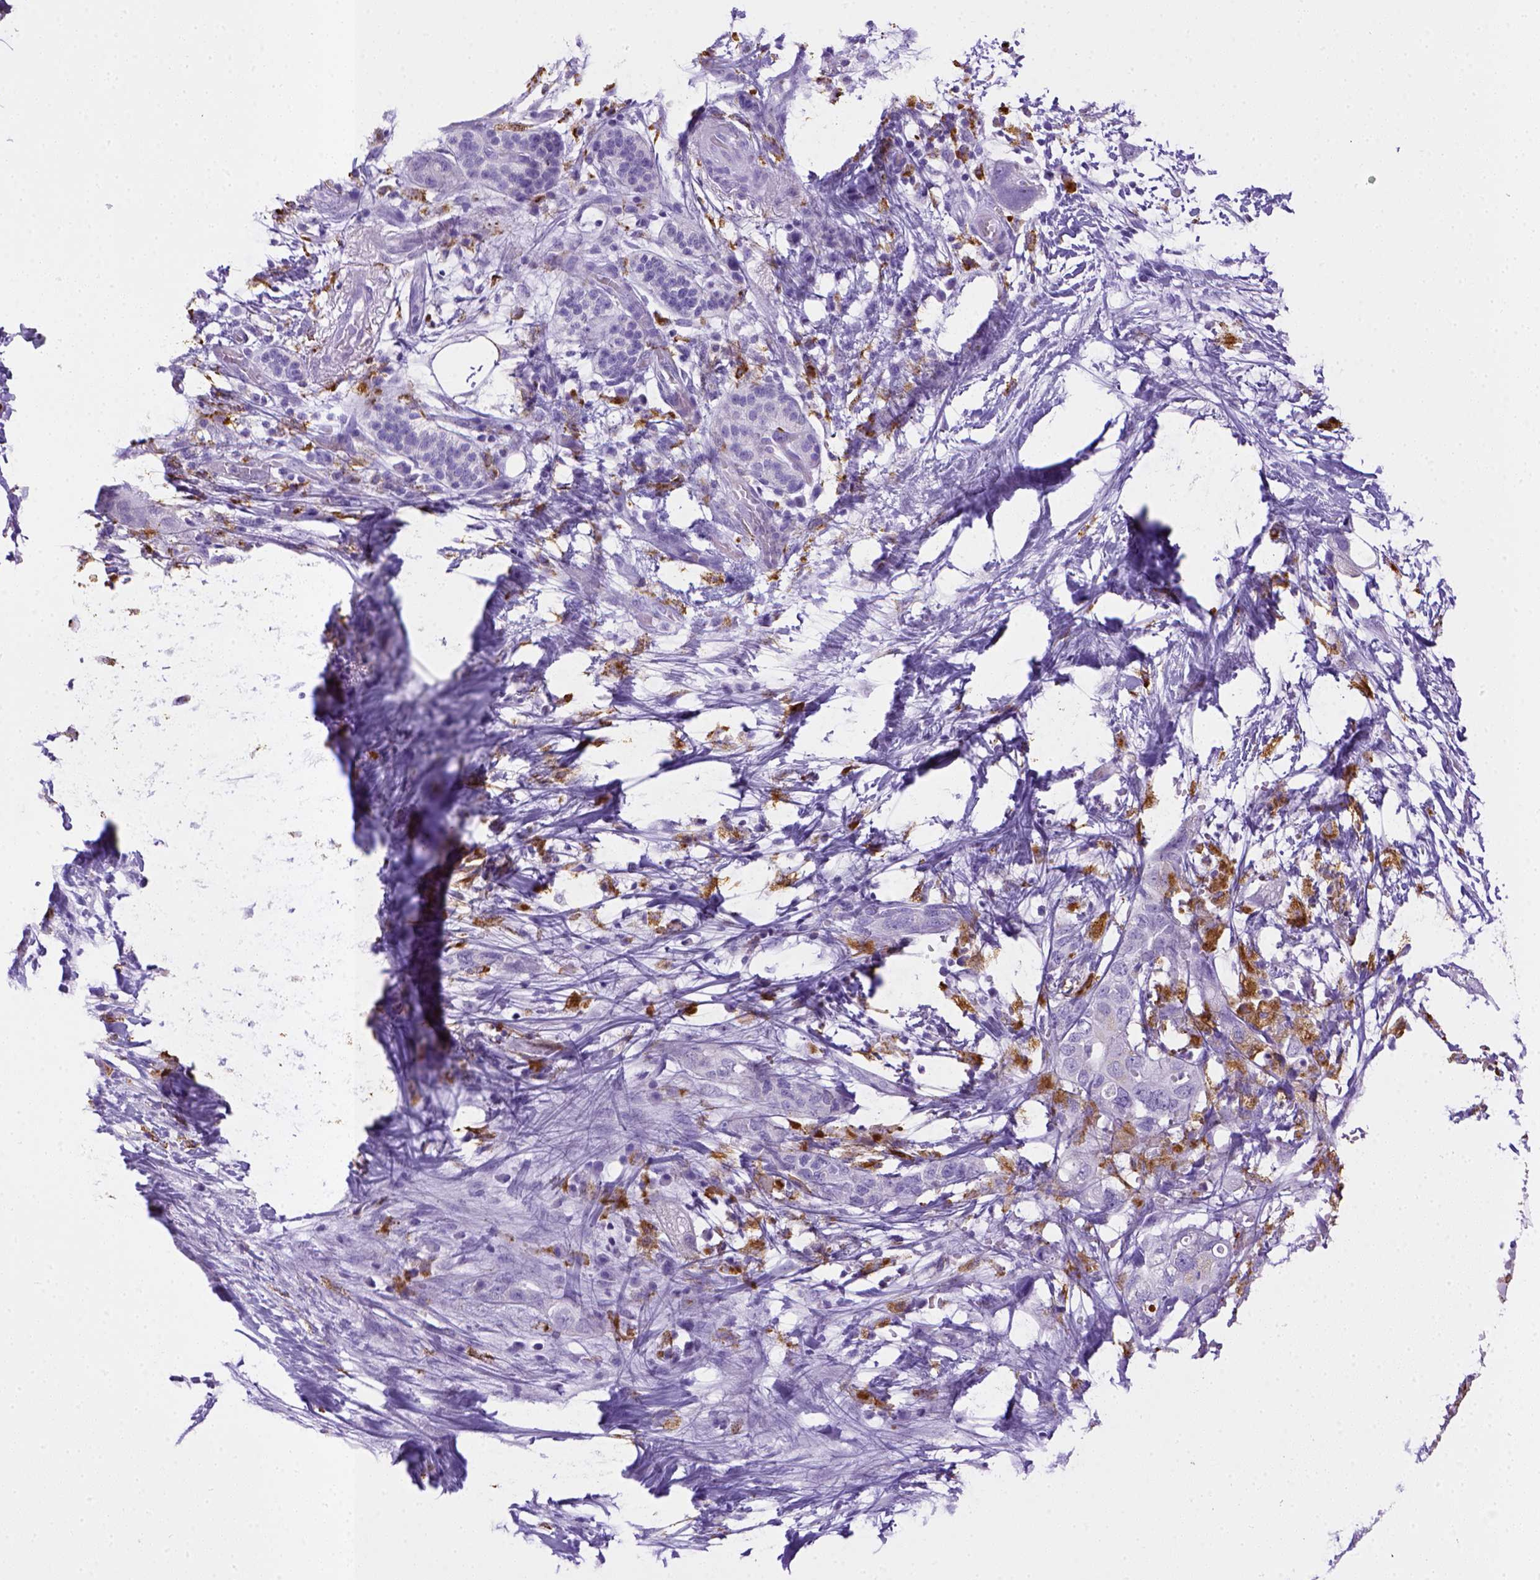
{"staining": {"intensity": "negative", "quantity": "none", "location": "none"}, "tissue": "pancreatic cancer", "cell_type": "Tumor cells", "image_type": "cancer", "snomed": [{"axis": "morphology", "description": "Adenocarcinoma, NOS"}, {"axis": "topography", "description": "Pancreas"}], "caption": "High magnification brightfield microscopy of pancreatic cancer stained with DAB (brown) and counterstained with hematoxylin (blue): tumor cells show no significant expression. (Immunohistochemistry (ihc), brightfield microscopy, high magnification).", "gene": "CD68", "patient": {"sex": "female", "age": 72}}